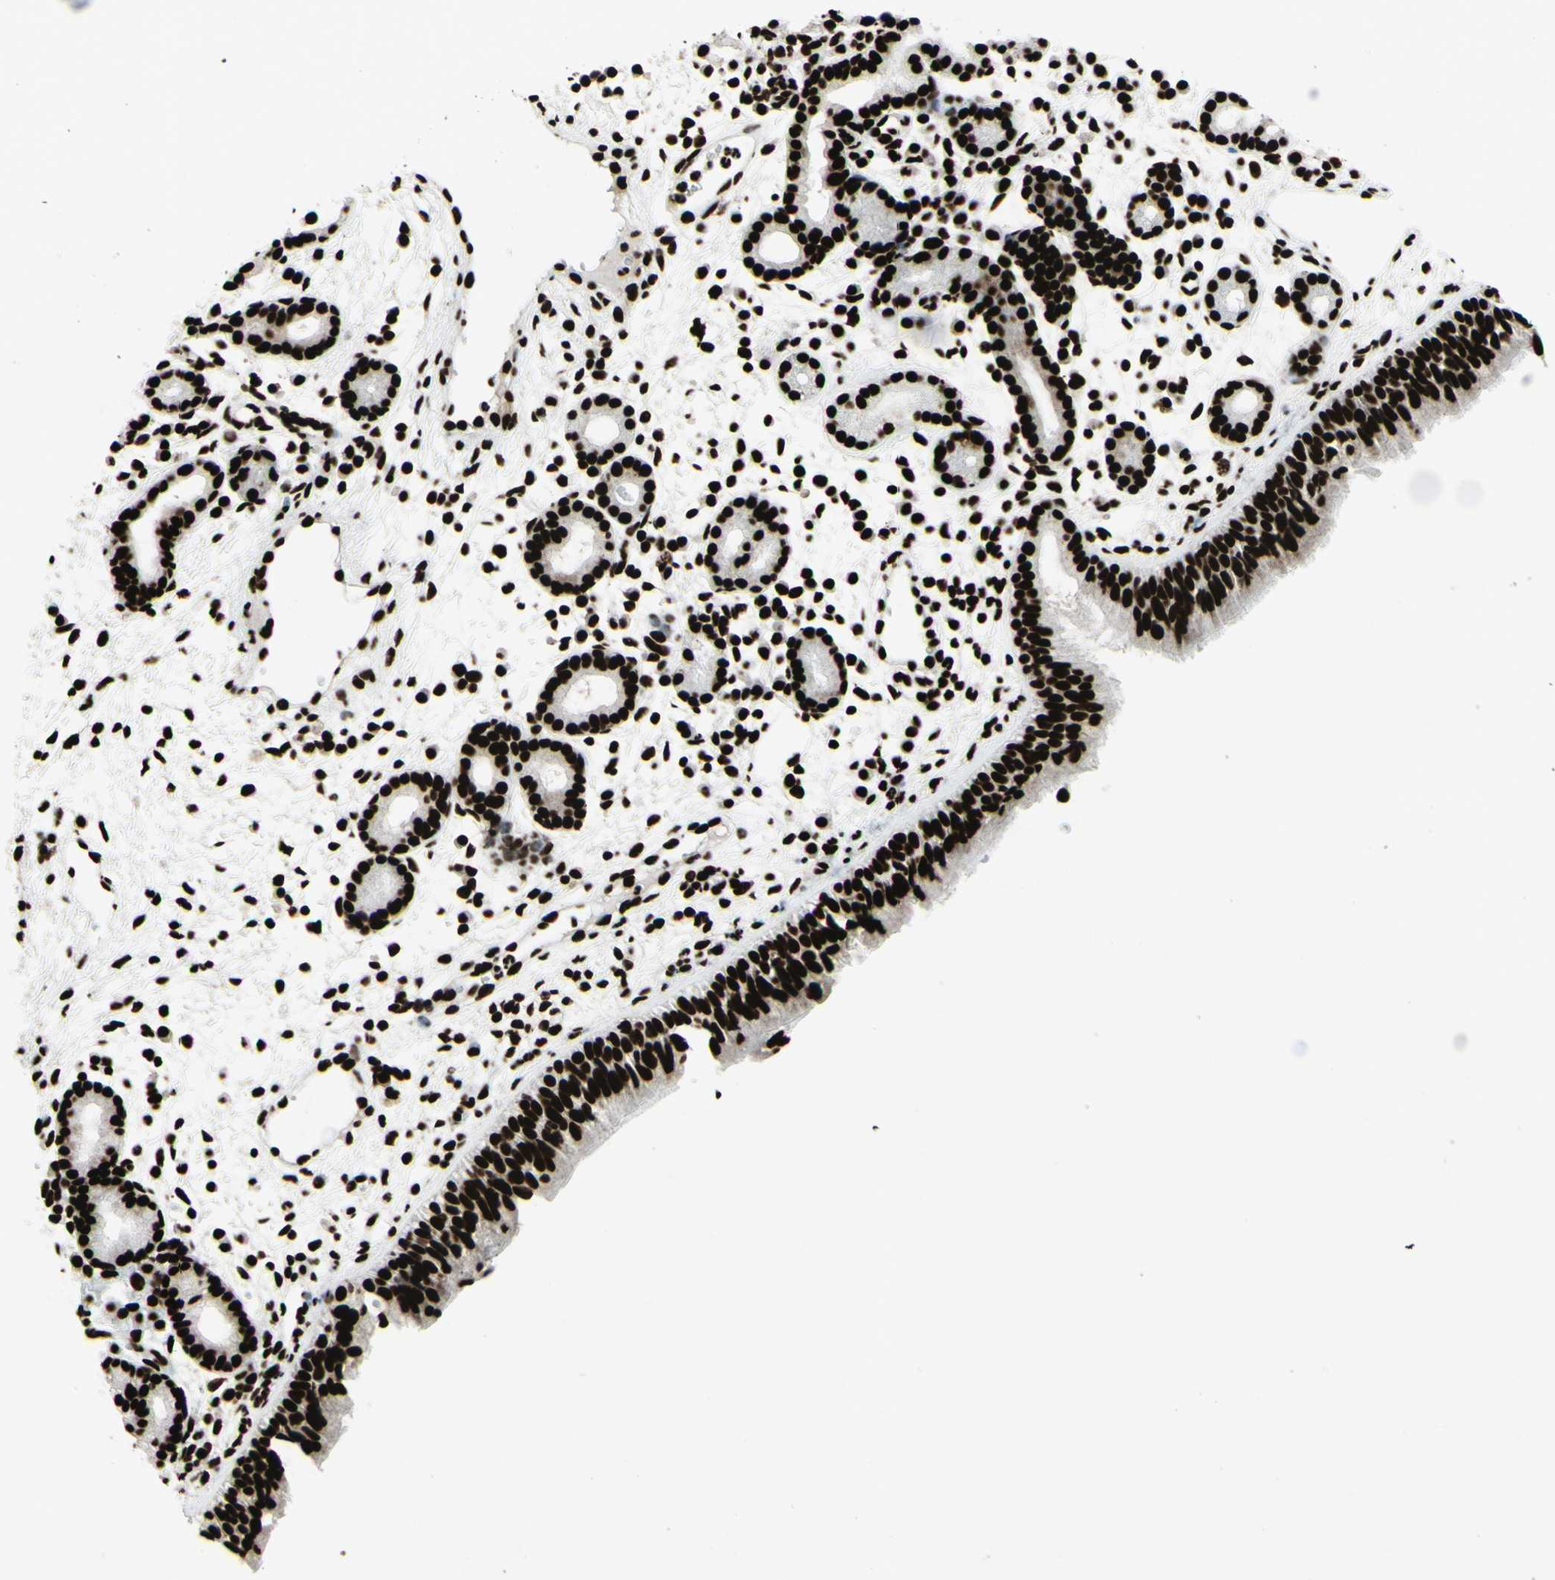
{"staining": {"intensity": "strong", "quantity": ">75%", "location": "nuclear"}, "tissue": "nasopharynx", "cell_type": "Respiratory epithelial cells", "image_type": "normal", "snomed": [{"axis": "morphology", "description": "Normal tissue, NOS"}, {"axis": "morphology", "description": "Inflammation, NOS"}, {"axis": "topography", "description": "Nasopharynx"}], "caption": "Nasopharynx stained for a protein (brown) shows strong nuclear positive staining in about >75% of respiratory epithelial cells.", "gene": "U2AF2", "patient": {"sex": "female", "age": 55}}